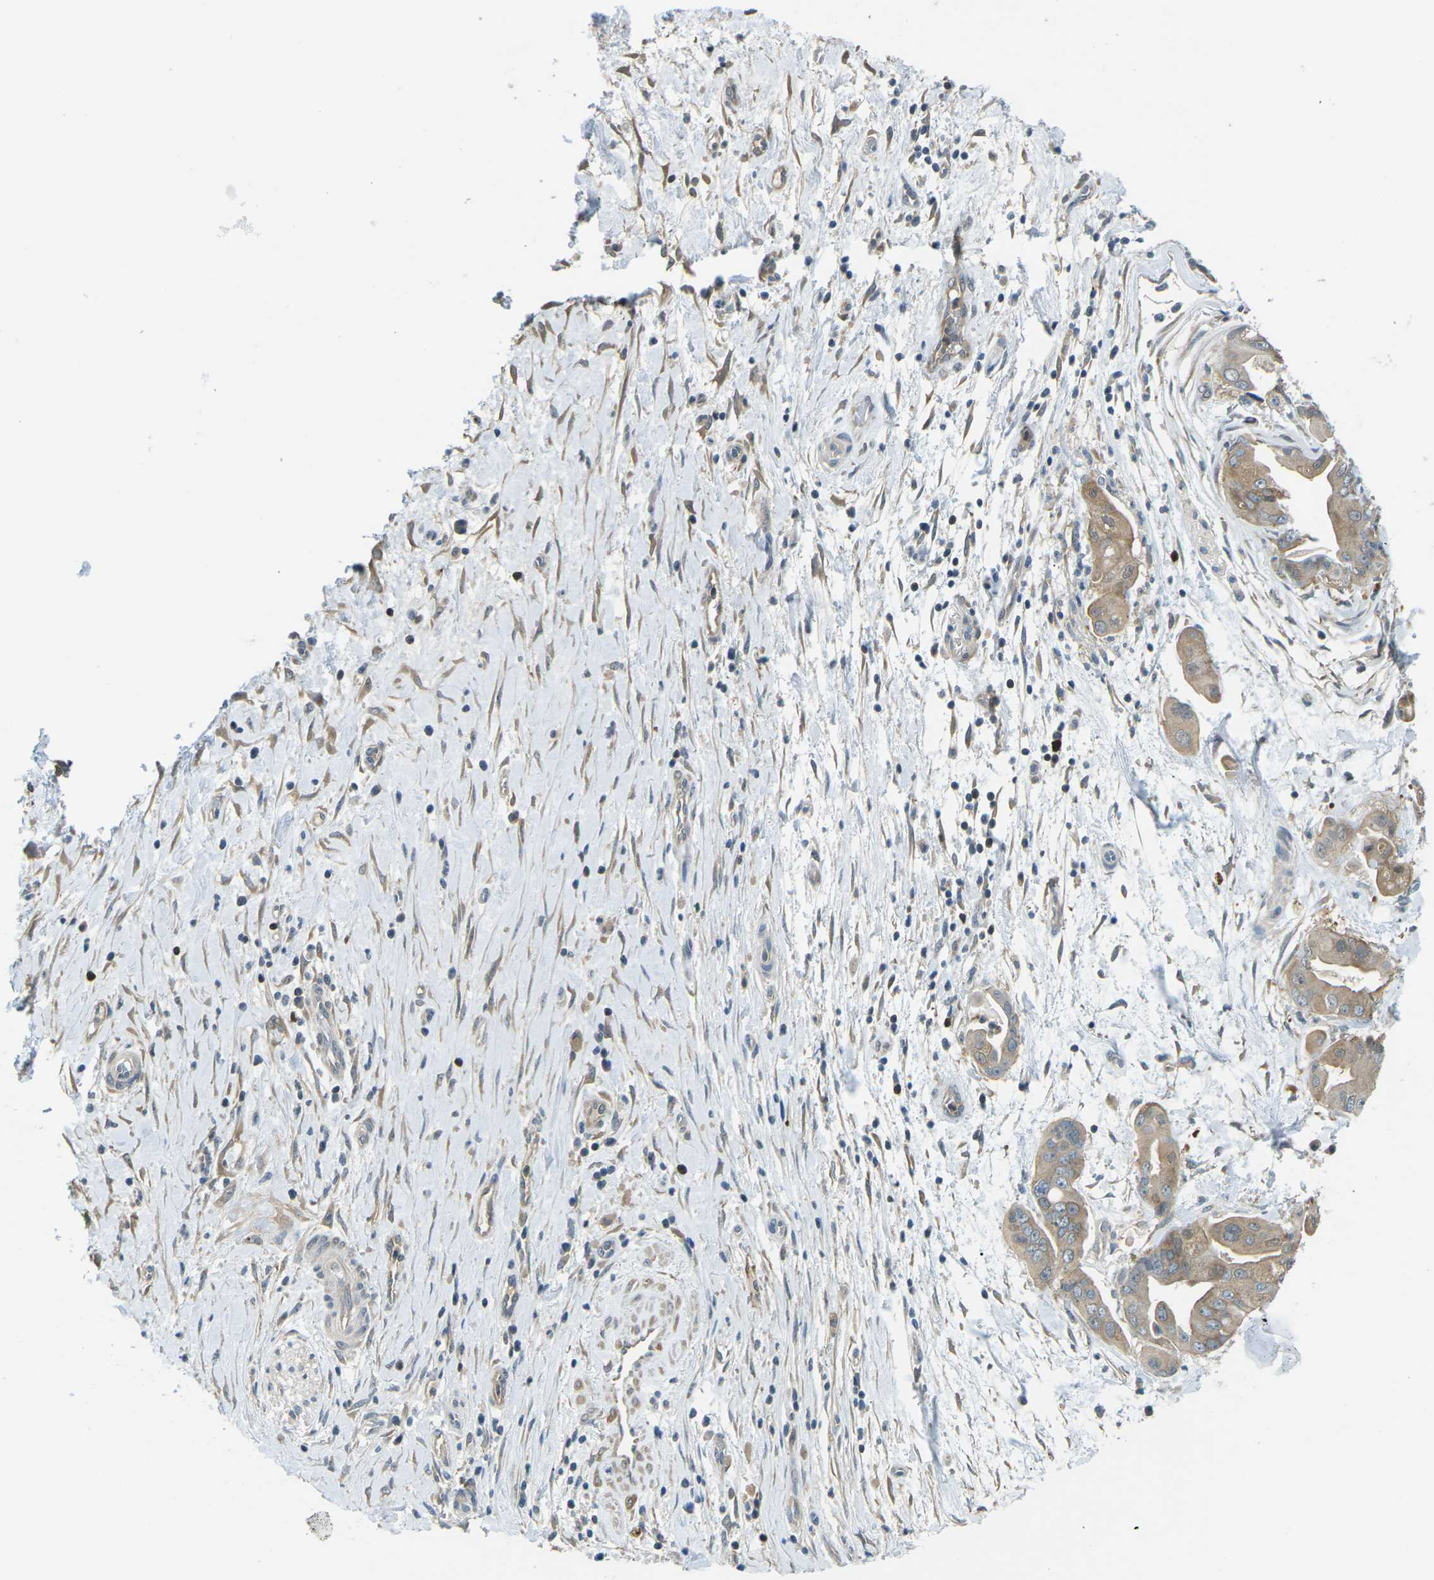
{"staining": {"intensity": "moderate", "quantity": ">75%", "location": "cytoplasmic/membranous"}, "tissue": "pancreatic cancer", "cell_type": "Tumor cells", "image_type": "cancer", "snomed": [{"axis": "morphology", "description": "Adenocarcinoma, NOS"}, {"axis": "topography", "description": "Pancreas"}], "caption": "Human pancreatic adenocarcinoma stained for a protein (brown) displays moderate cytoplasmic/membranous positive positivity in about >75% of tumor cells.", "gene": "PIEZO2", "patient": {"sex": "female", "age": 75}}